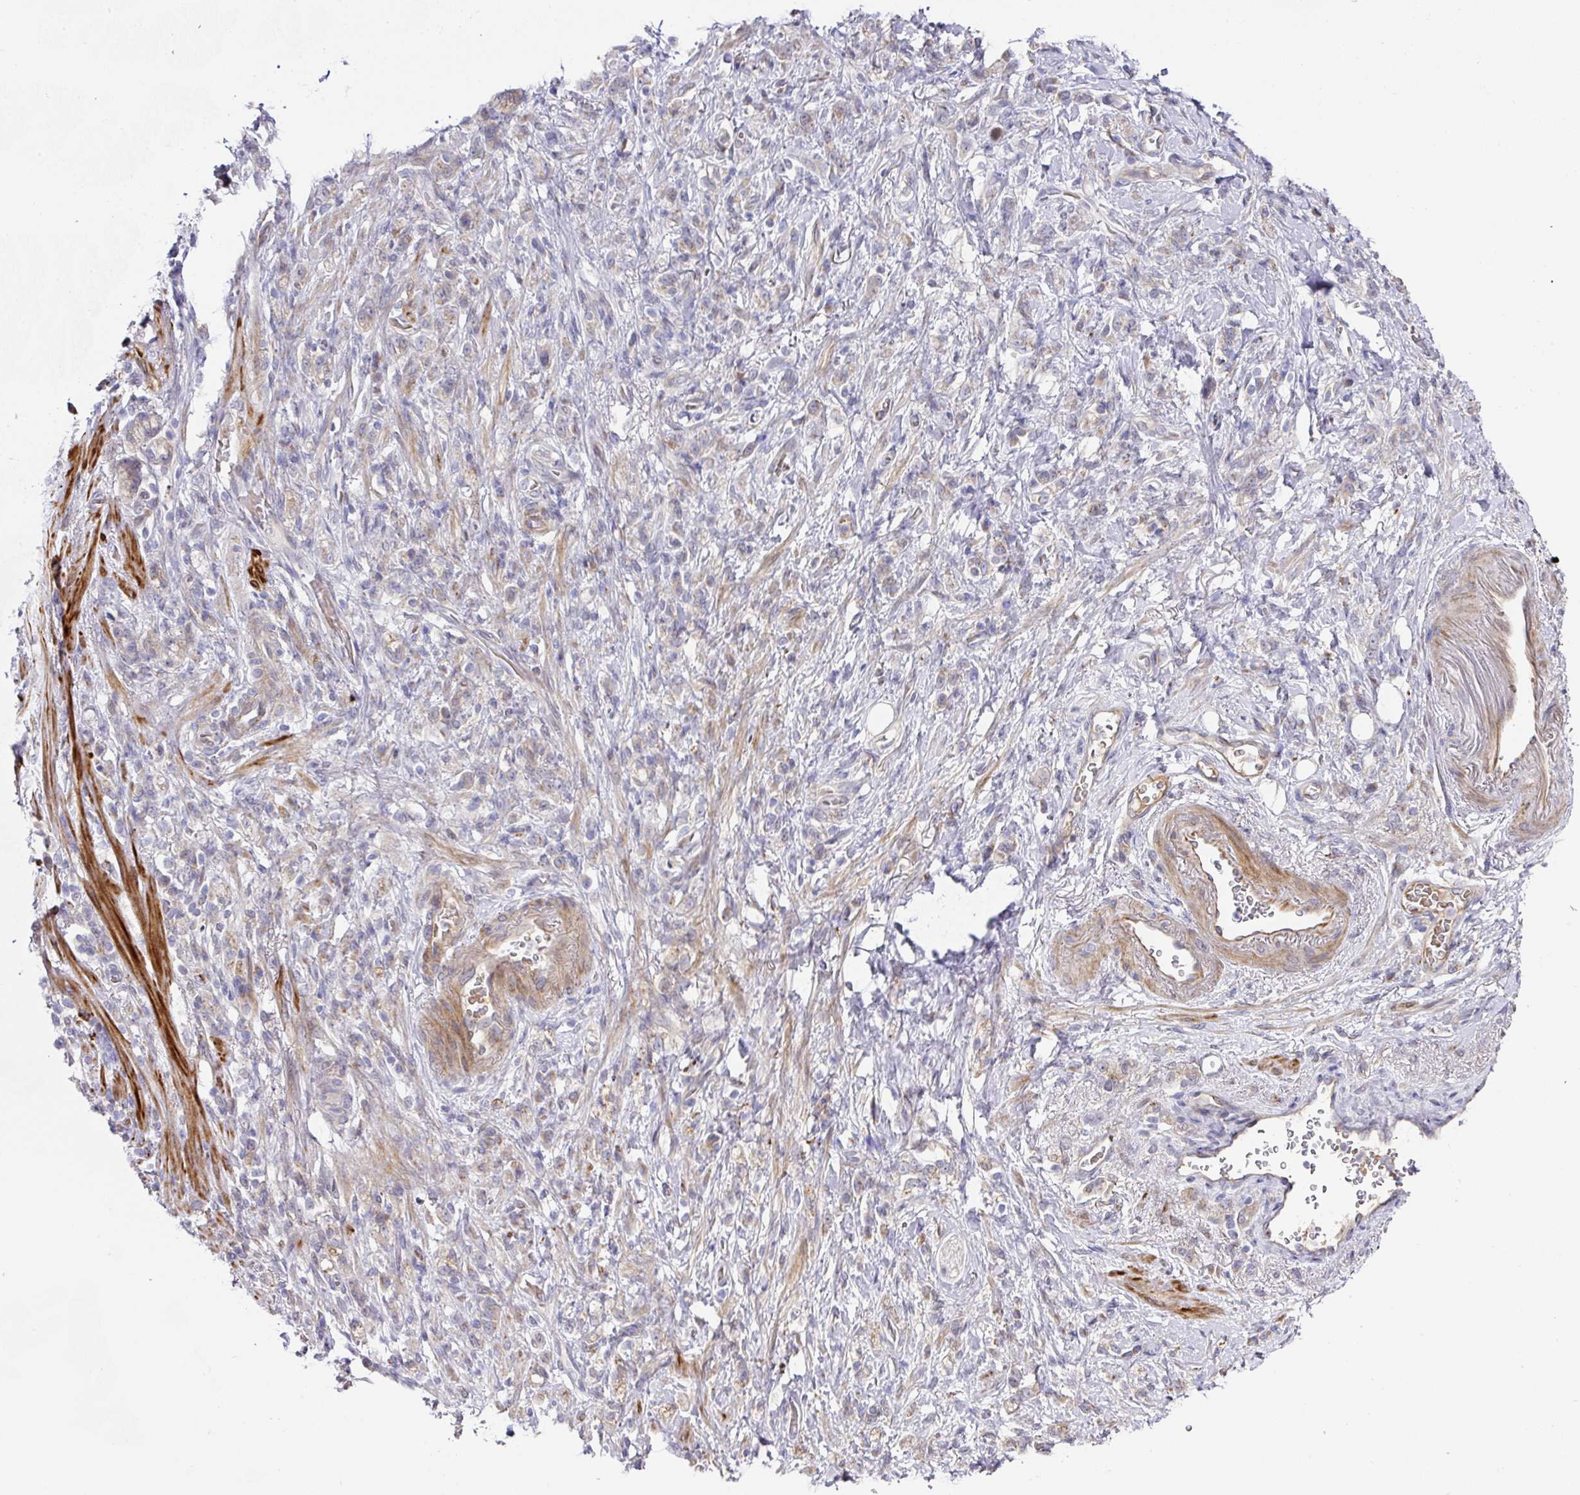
{"staining": {"intensity": "weak", "quantity": "25%-75%", "location": "cytoplasmic/membranous"}, "tissue": "stomach cancer", "cell_type": "Tumor cells", "image_type": "cancer", "snomed": [{"axis": "morphology", "description": "Adenocarcinoma, NOS"}, {"axis": "topography", "description": "Stomach"}], "caption": "Adenocarcinoma (stomach) stained for a protein shows weak cytoplasmic/membranous positivity in tumor cells.", "gene": "TARM1", "patient": {"sex": "male", "age": 77}}